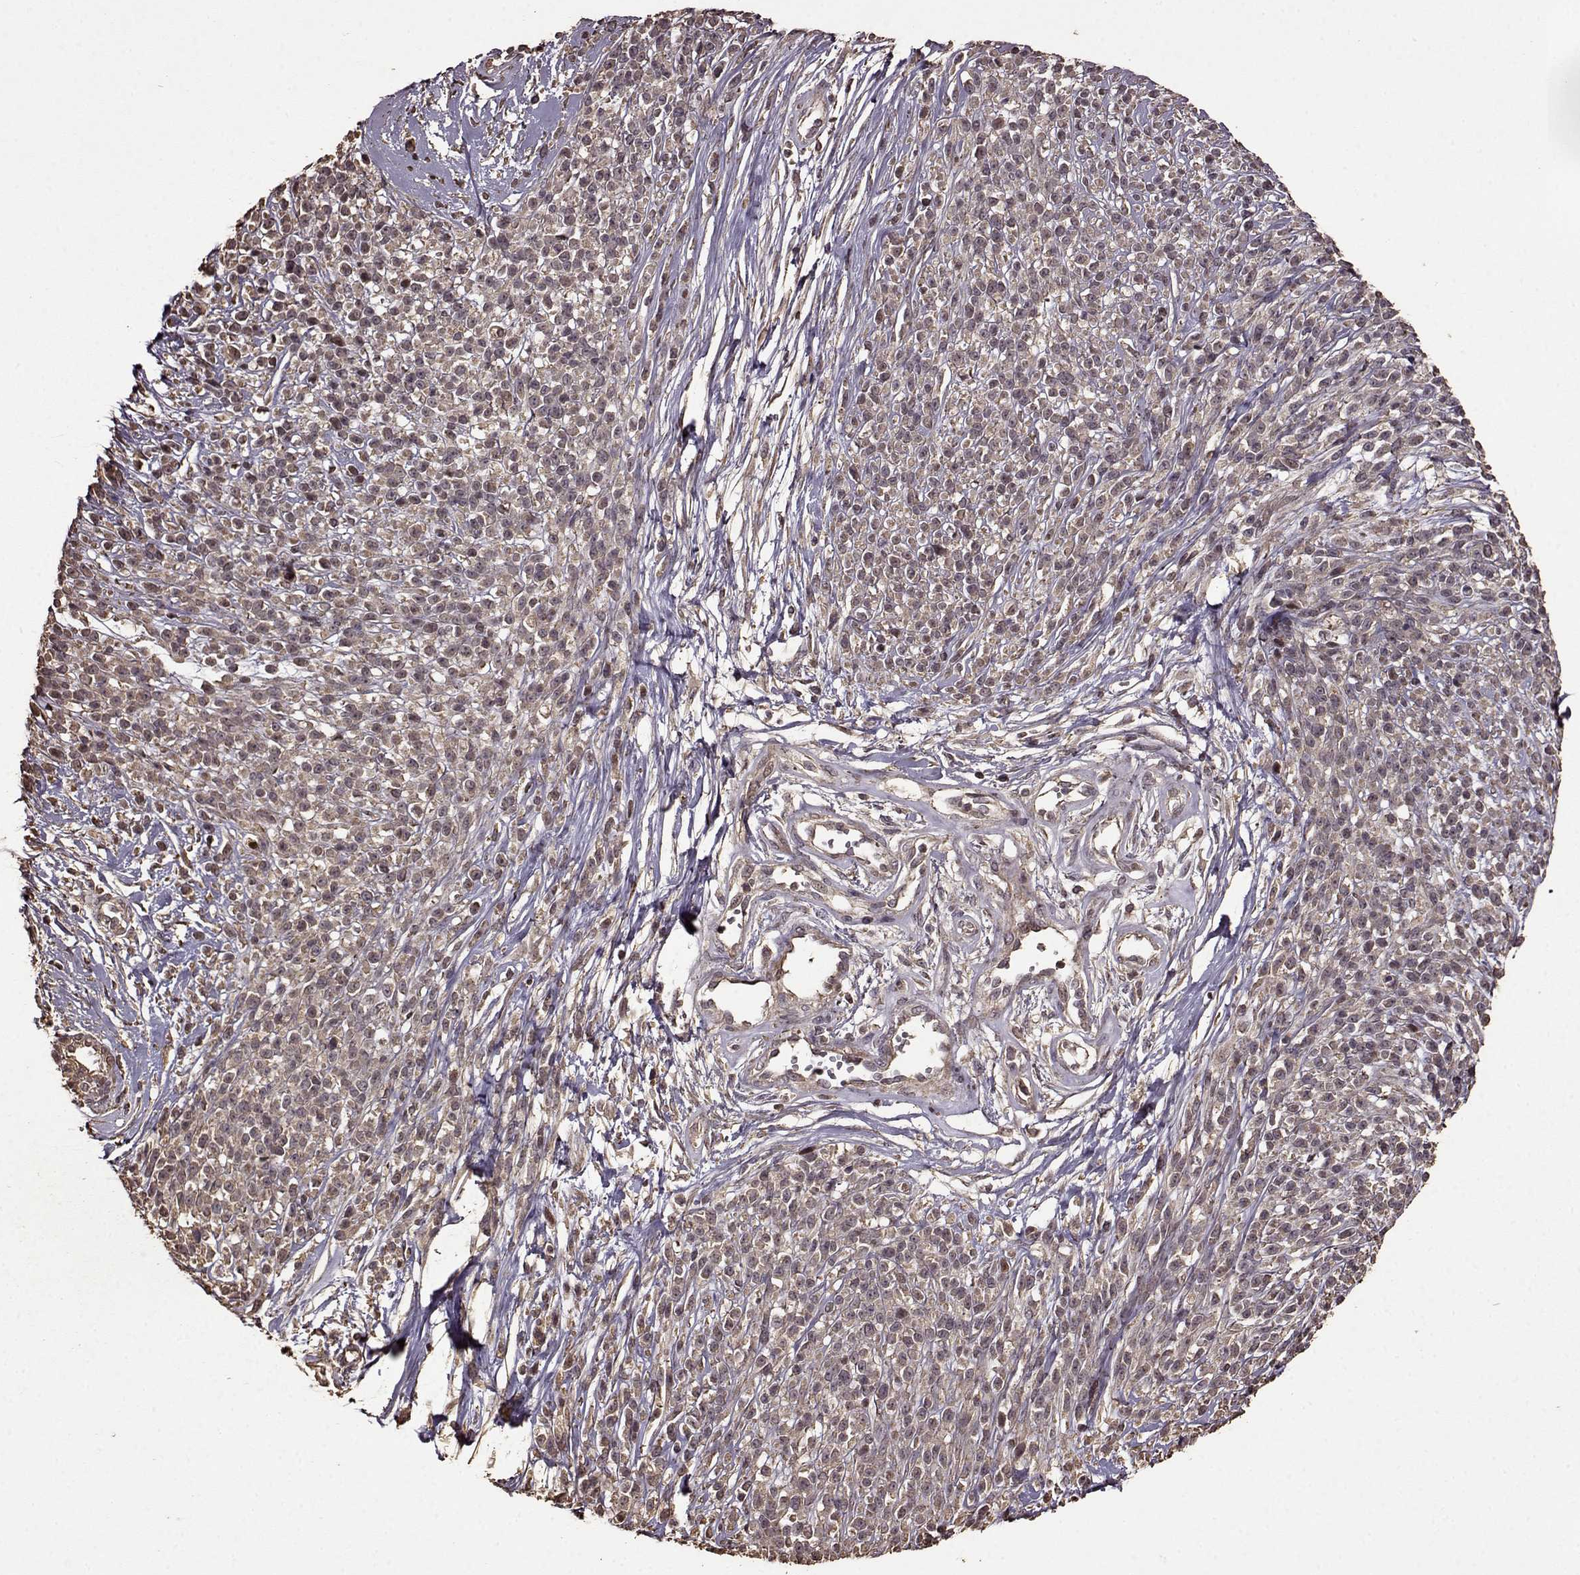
{"staining": {"intensity": "weak", "quantity": "25%-75%", "location": "cytoplasmic/membranous"}, "tissue": "melanoma", "cell_type": "Tumor cells", "image_type": "cancer", "snomed": [{"axis": "morphology", "description": "Malignant melanoma, NOS"}, {"axis": "topography", "description": "Skin"}, {"axis": "topography", "description": "Skin of trunk"}], "caption": "This is an image of immunohistochemistry (IHC) staining of melanoma, which shows weak staining in the cytoplasmic/membranous of tumor cells.", "gene": "FBXW11", "patient": {"sex": "male", "age": 74}}